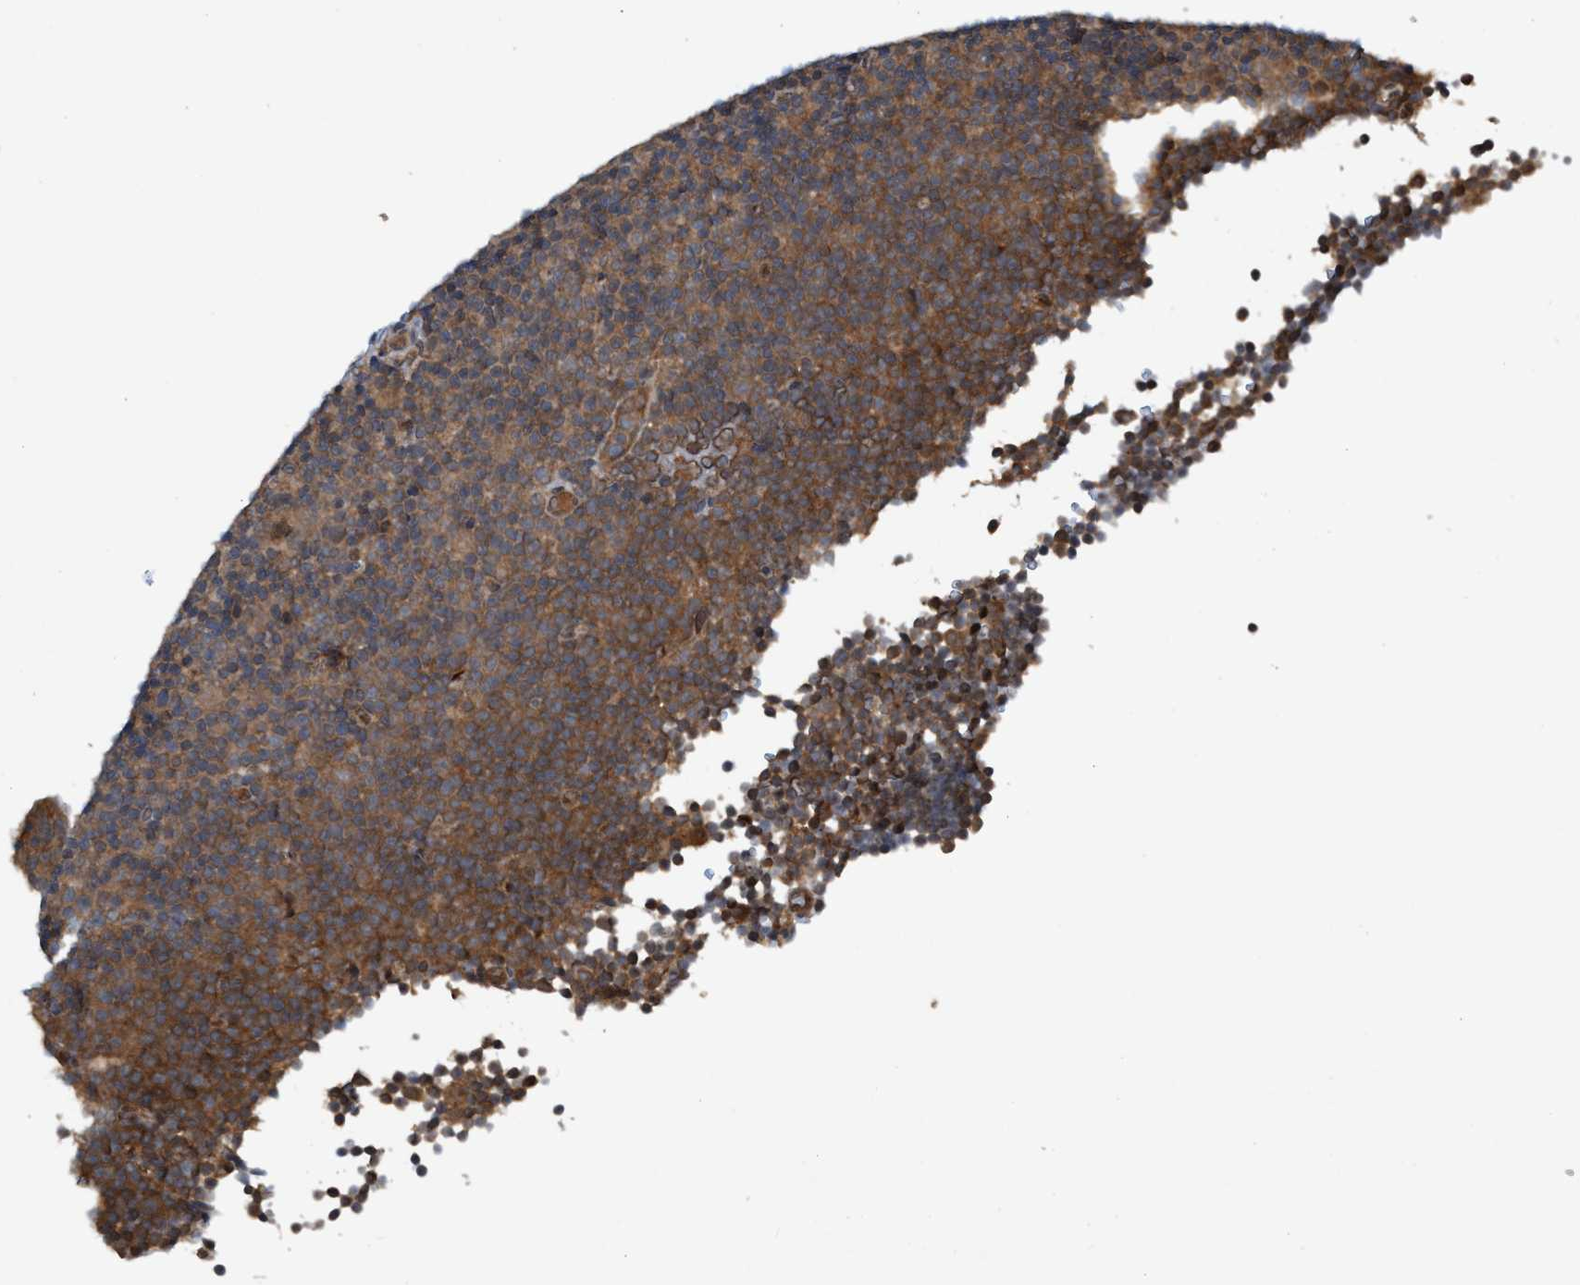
{"staining": {"intensity": "moderate", "quantity": ">75%", "location": "cytoplasmic/membranous"}, "tissue": "lymphoma", "cell_type": "Tumor cells", "image_type": "cancer", "snomed": [{"axis": "morphology", "description": "Malignant lymphoma, non-Hodgkin's type, Low grade"}, {"axis": "topography", "description": "Lymph node"}], "caption": "Brown immunohistochemical staining in human lymphoma reveals moderate cytoplasmic/membranous positivity in about >75% of tumor cells.", "gene": "TRIM65", "patient": {"sex": "female", "age": 67}}